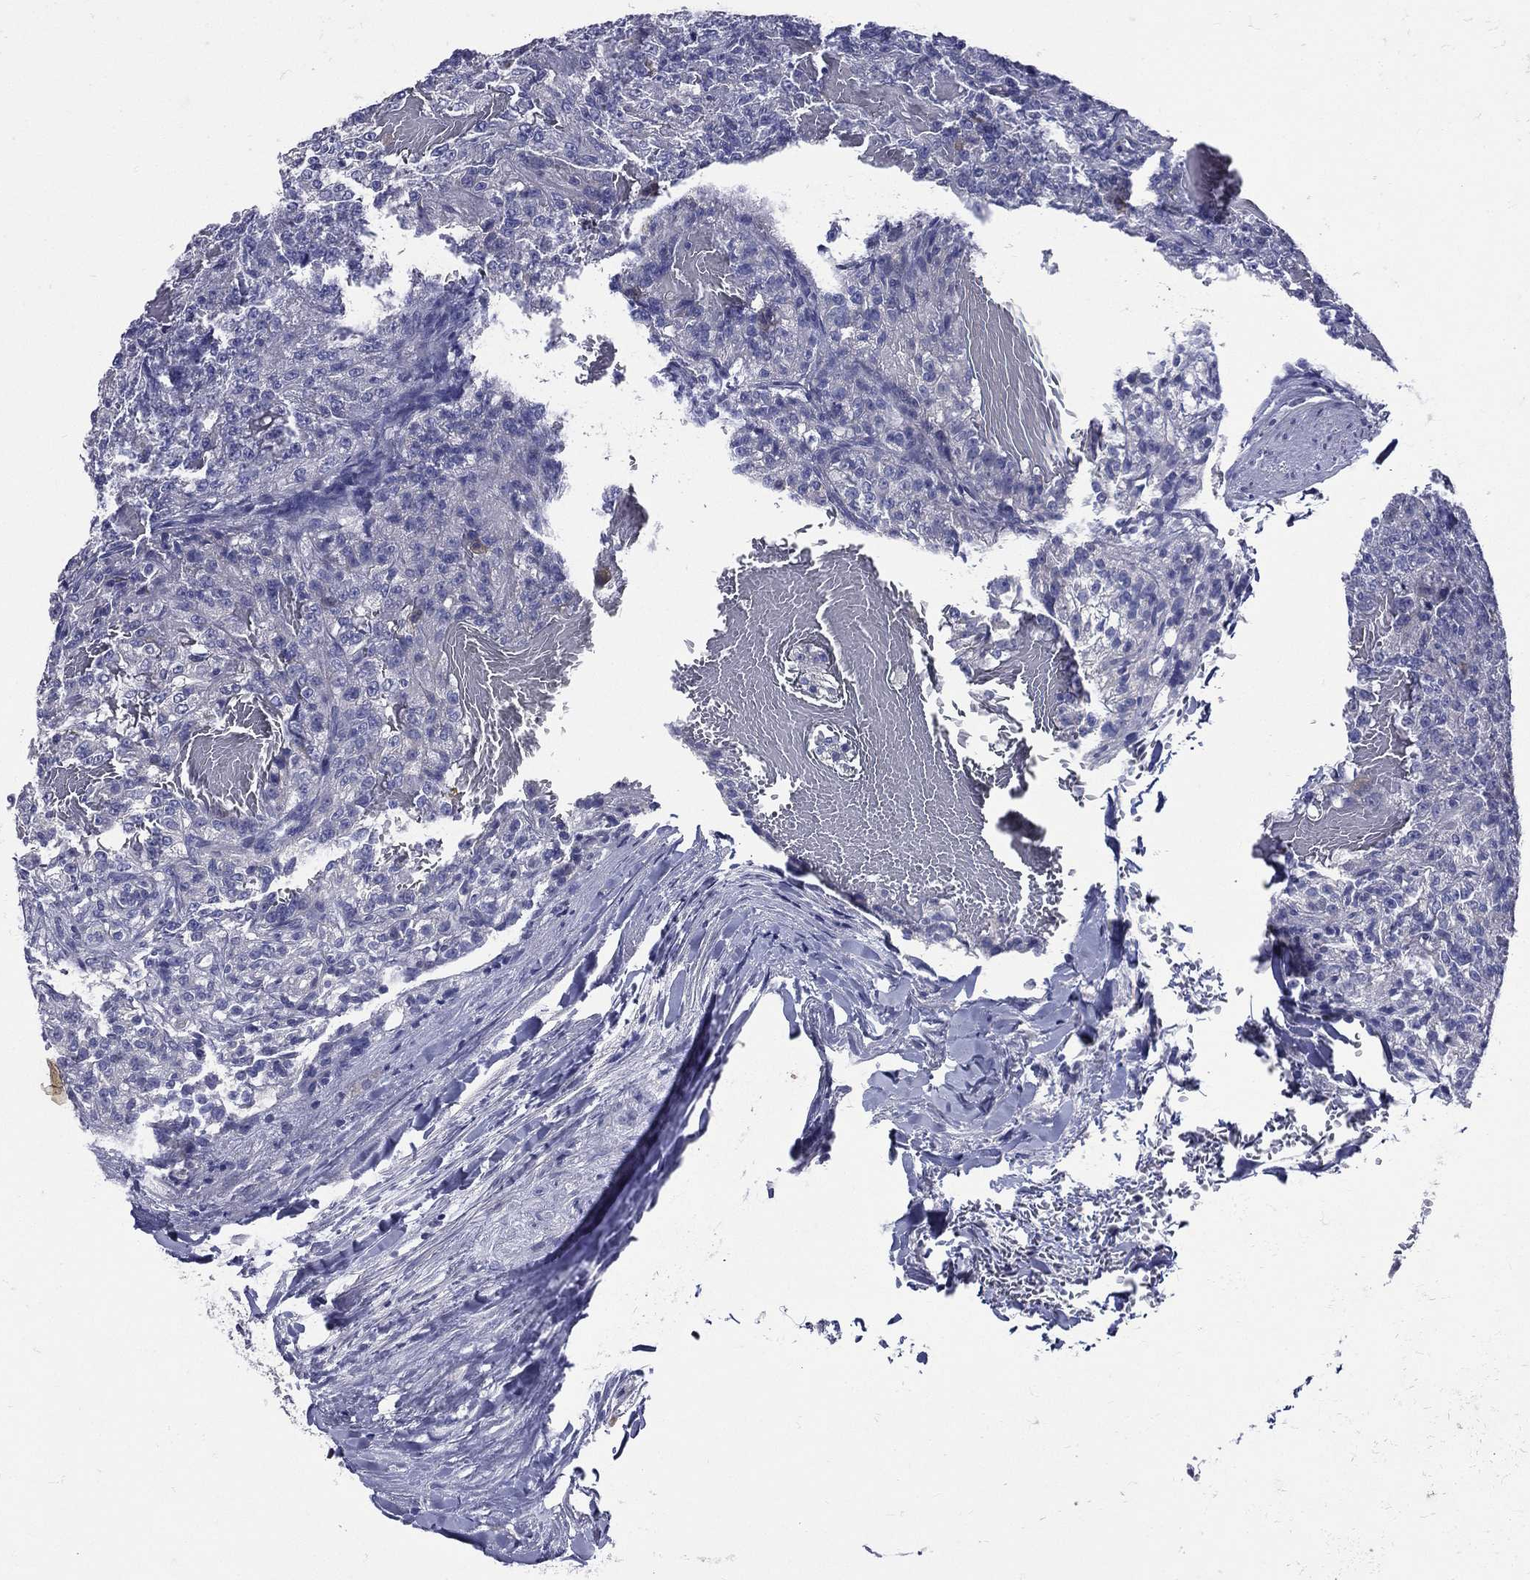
{"staining": {"intensity": "negative", "quantity": "none", "location": "none"}, "tissue": "renal cancer", "cell_type": "Tumor cells", "image_type": "cancer", "snomed": [{"axis": "morphology", "description": "Adenocarcinoma, NOS"}, {"axis": "topography", "description": "Kidney"}], "caption": "High power microscopy photomicrograph of an immunohistochemistry (IHC) photomicrograph of renal adenocarcinoma, revealing no significant staining in tumor cells.", "gene": "TGM1", "patient": {"sex": "female", "age": 63}}